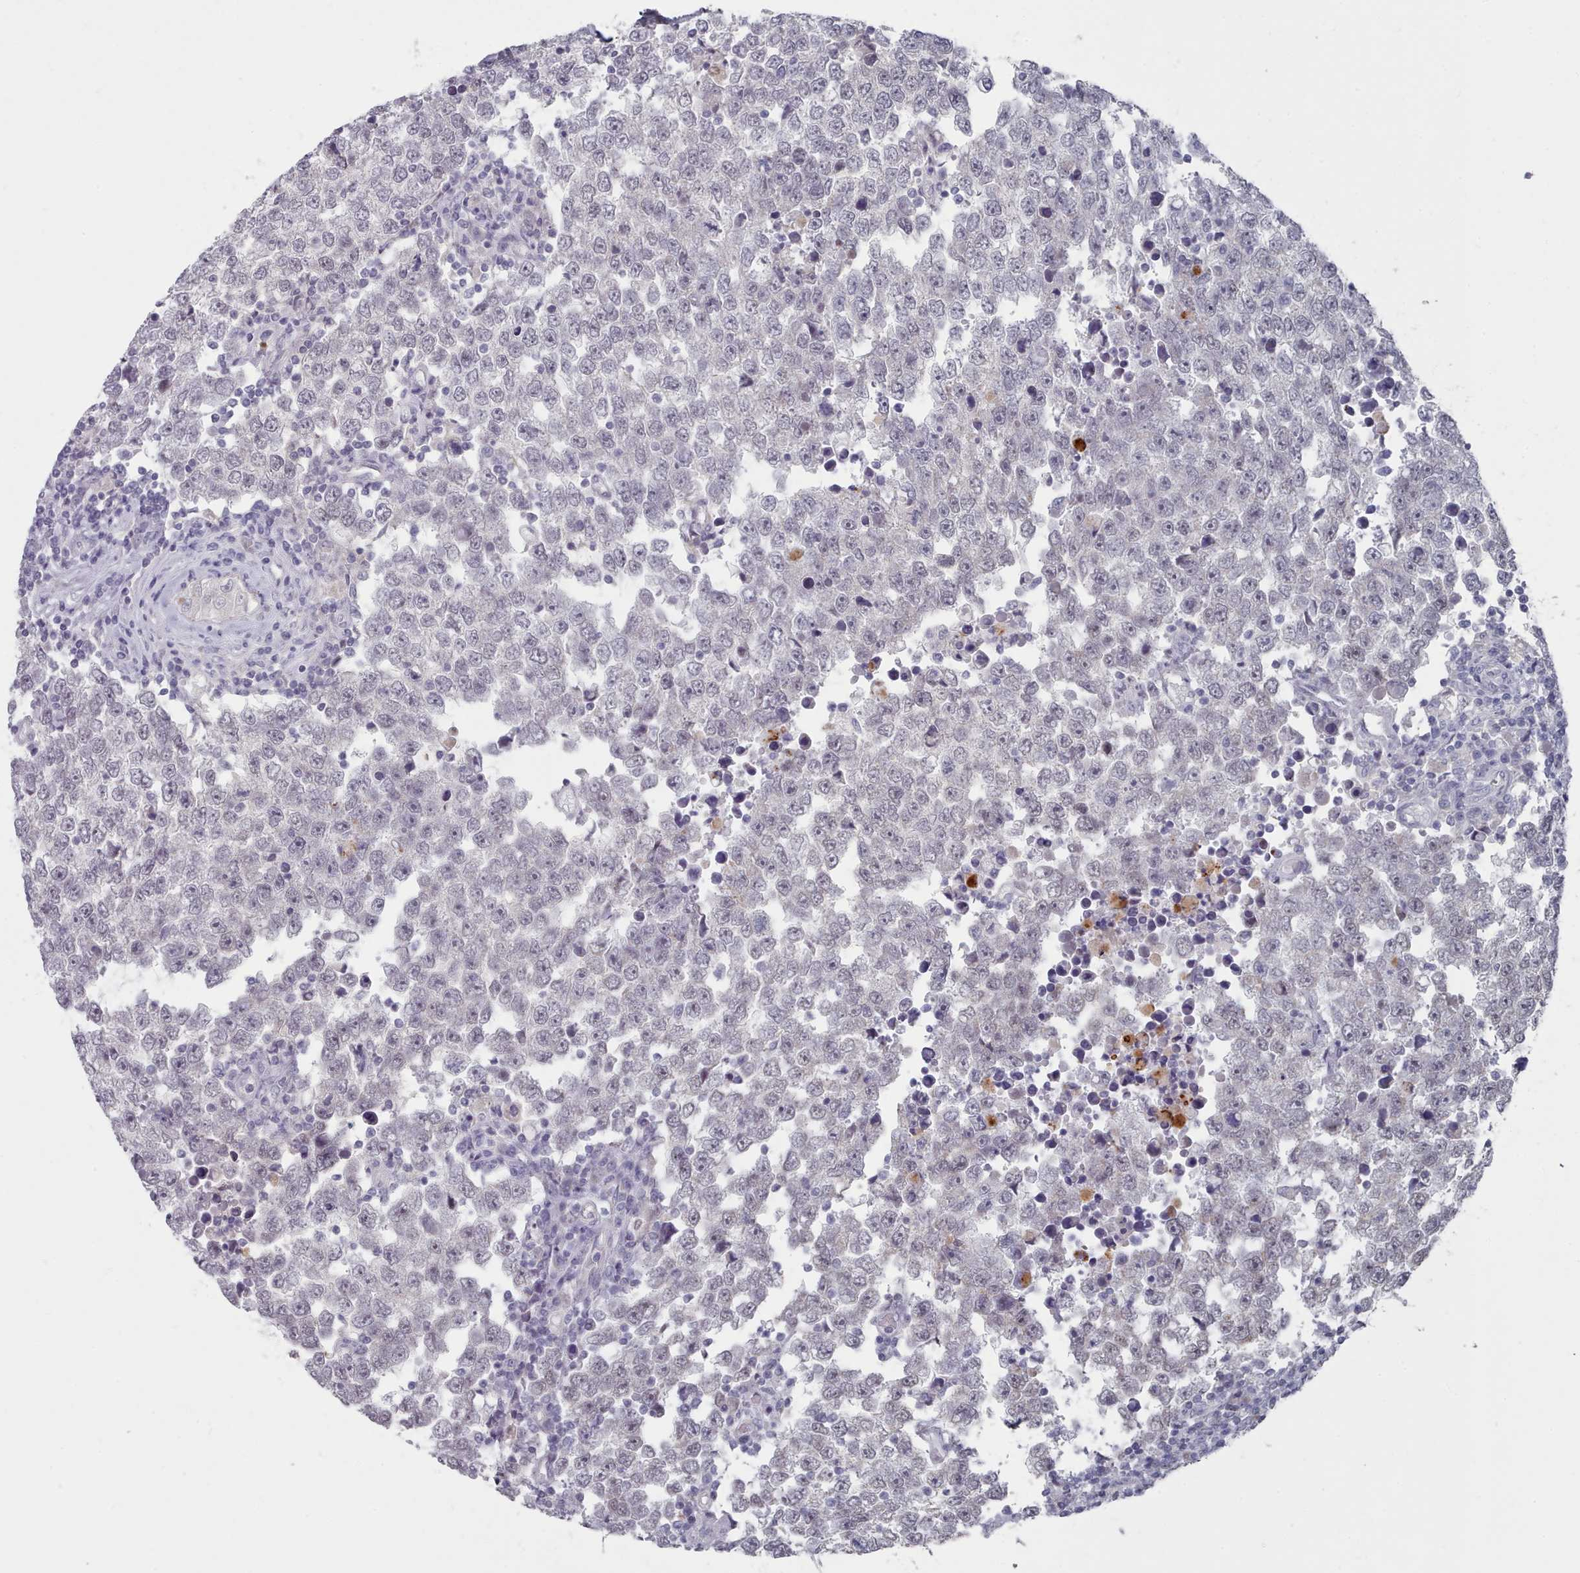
{"staining": {"intensity": "negative", "quantity": "none", "location": "none"}, "tissue": "testis cancer", "cell_type": "Tumor cells", "image_type": "cancer", "snomed": [{"axis": "morphology", "description": "Seminoma, NOS"}, {"axis": "morphology", "description": "Carcinoma, Embryonal, NOS"}, {"axis": "topography", "description": "Testis"}], "caption": "Embryonal carcinoma (testis) was stained to show a protein in brown. There is no significant staining in tumor cells.", "gene": "TRARG1", "patient": {"sex": "male", "age": 28}}